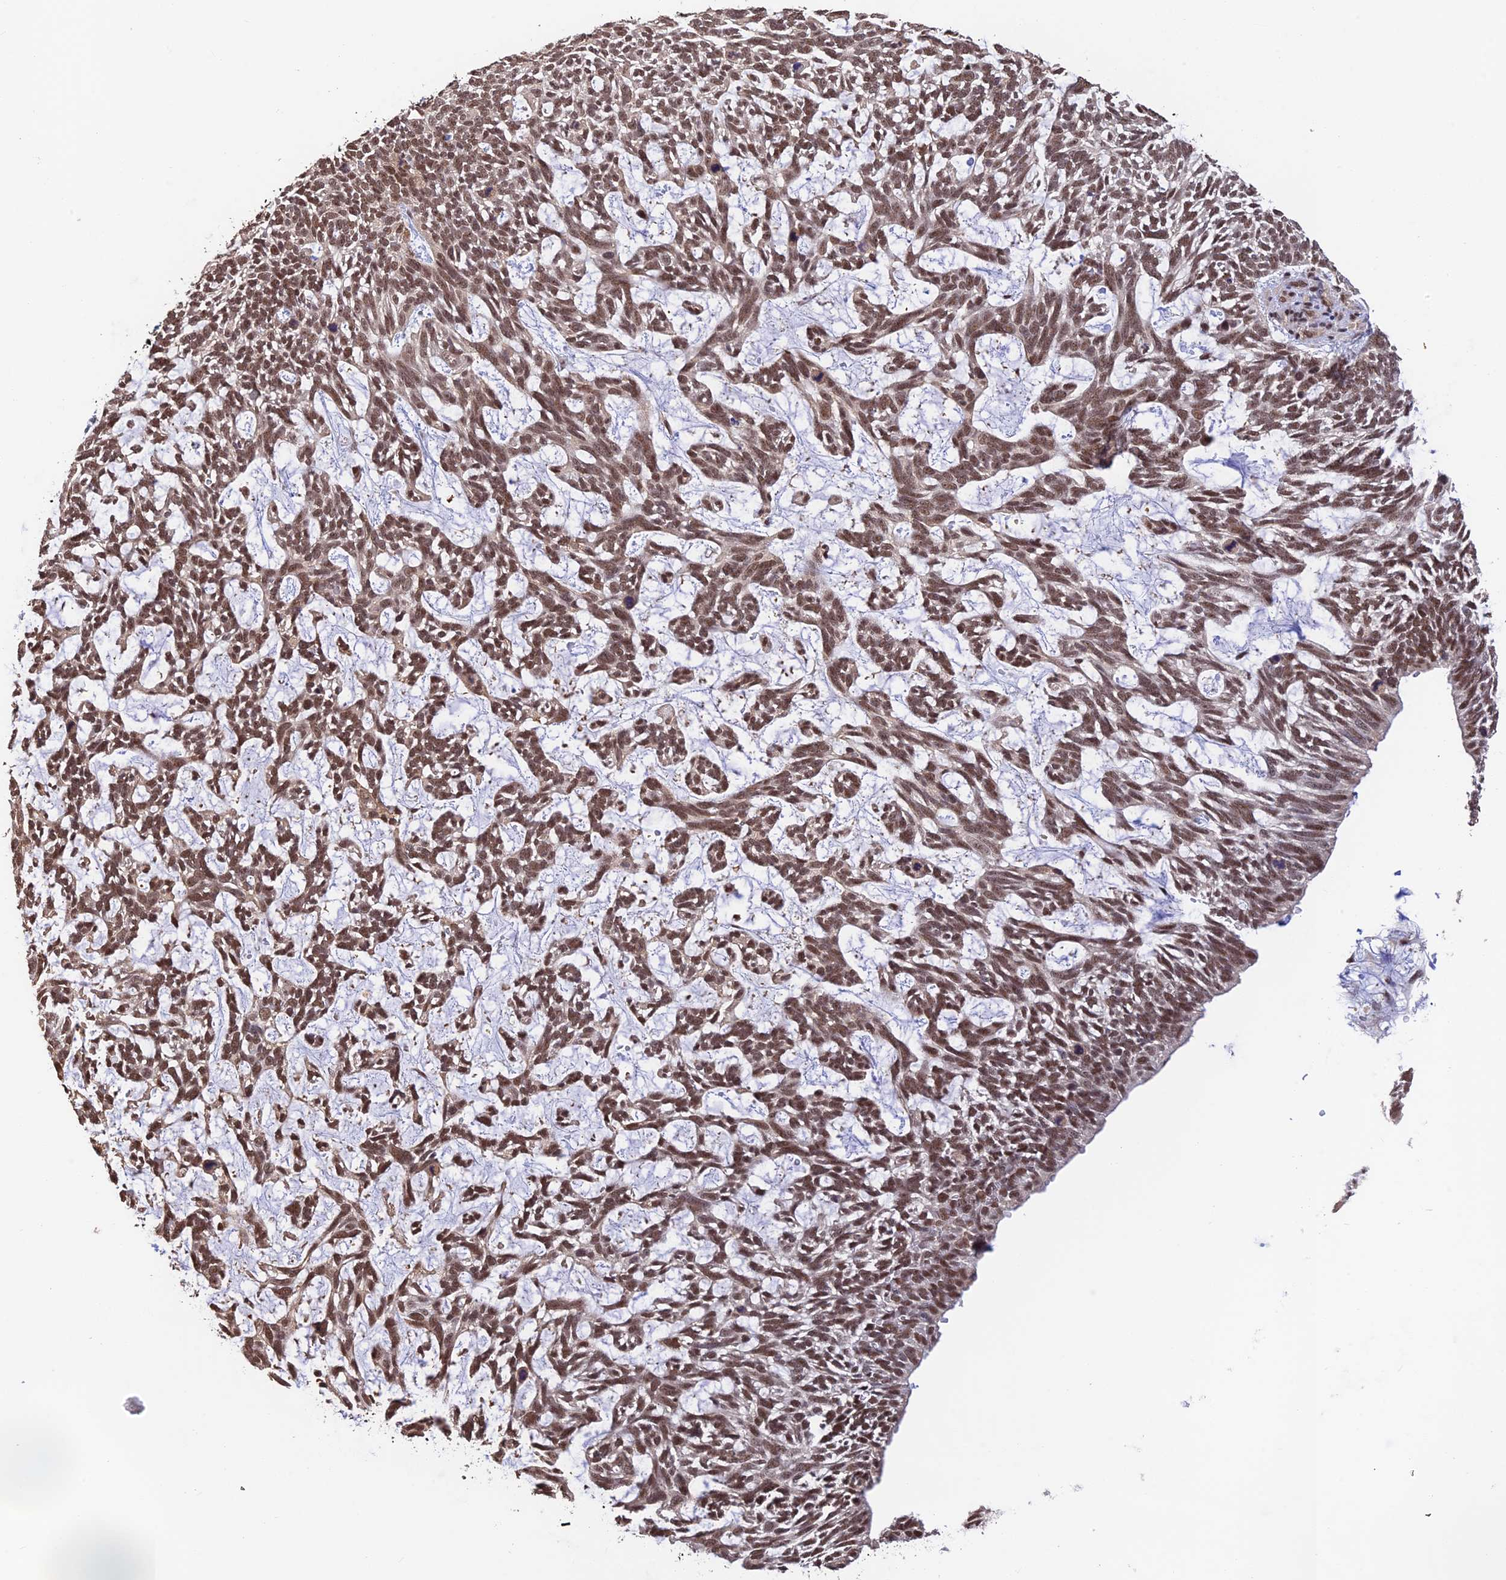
{"staining": {"intensity": "moderate", "quantity": ">75%", "location": "nuclear"}, "tissue": "skin cancer", "cell_type": "Tumor cells", "image_type": "cancer", "snomed": [{"axis": "morphology", "description": "Basal cell carcinoma"}, {"axis": "topography", "description": "Skin"}], "caption": "Skin basal cell carcinoma stained with IHC reveals moderate nuclear positivity in about >75% of tumor cells.", "gene": "THAP11", "patient": {"sex": "male", "age": 88}}